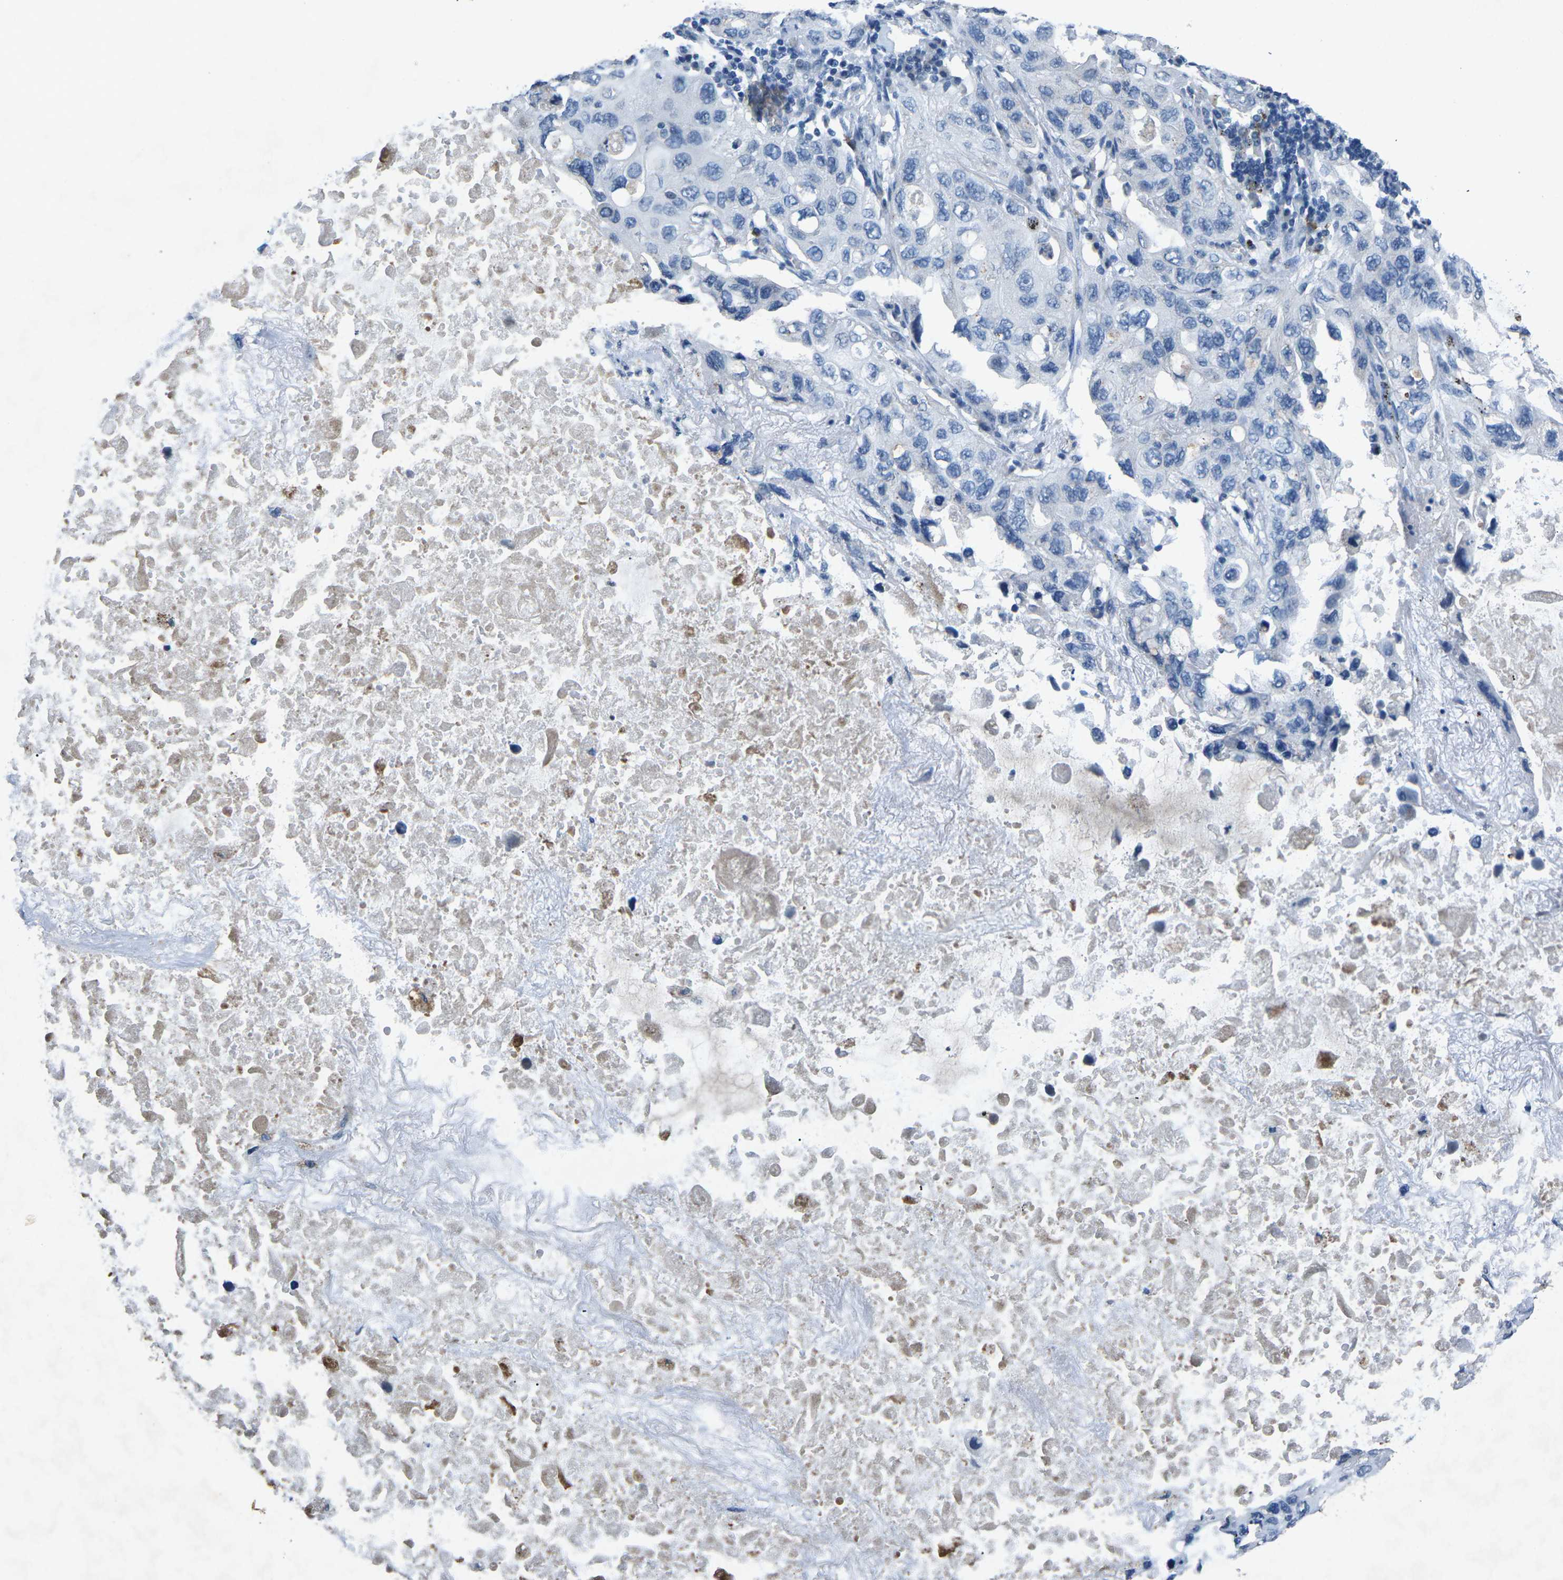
{"staining": {"intensity": "negative", "quantity": "none", "location": "none"}, "tissue": "lung cancer", "cell_type": "Tumor cells", "image_type": "cancer", "snomed": [{"axis": "morphology", "description": "Squamous cell carcinoma, NOS"}, {"axis": "topography", "description": "Lung"}], "caption": "The immunohistochemistry histopathology image has no significant expression in tumor cells of lung cancer tissue. Brightfield microscopy of immunohistochemistry stained with DAB (brown) and hematoxylin (blue), captured at high magnification.", "gene": "PLG", "patient": {"sex": "female", "age": 73}}